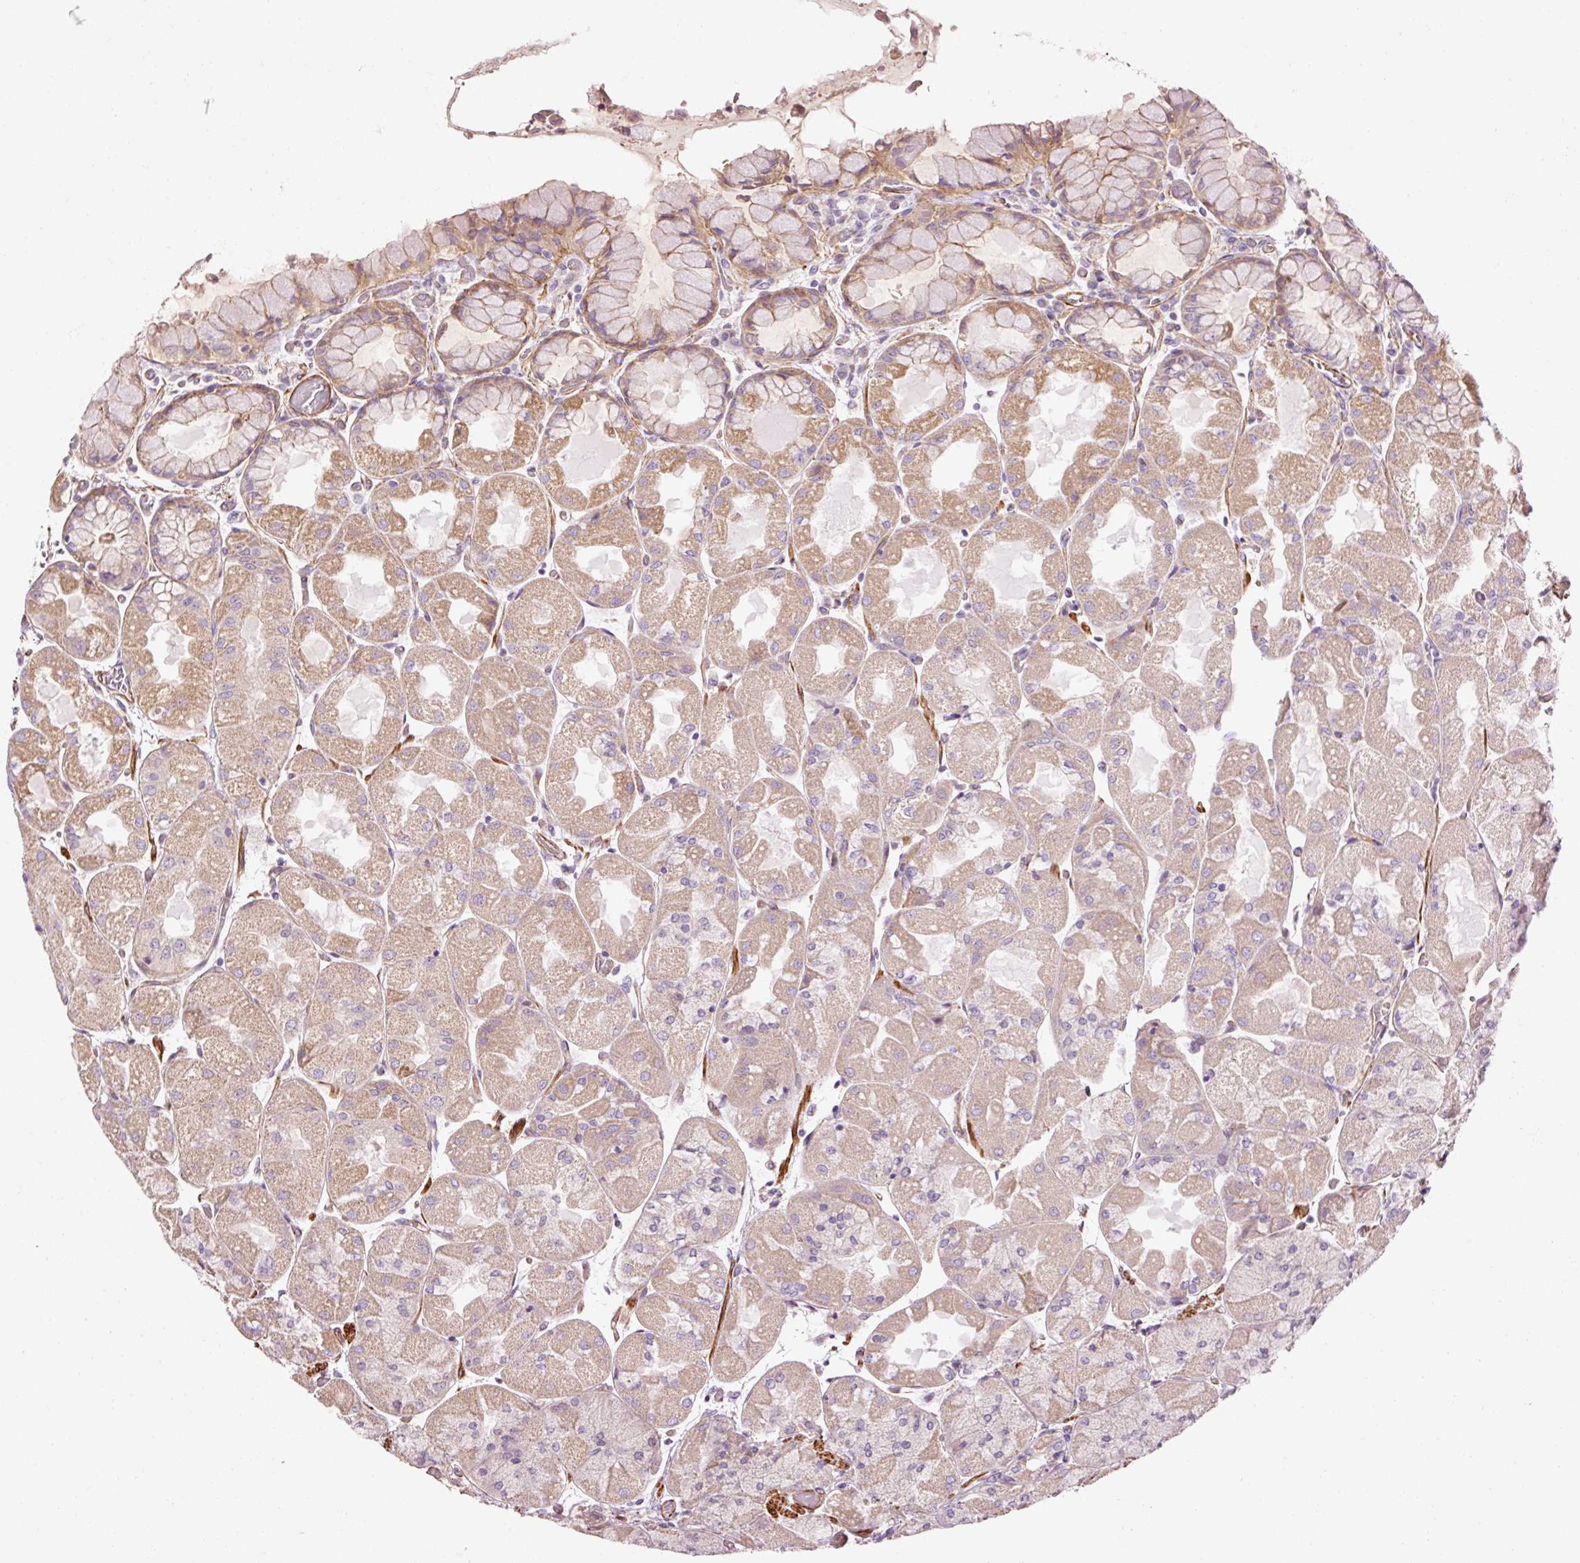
{"staining": {"intensity": "moderate", "quantity": "25%-75%", "location": "cytoplasmic/membranous"}, "tissue": "stomach", "cell_type": "Glandular cells", "image_type": "normal", "snomed": [{"axis": "morphology", "description": "Normal tissue, NOS"}, {"axis": "topography", "description": "Stomach"}], "caption": "The photomicrograph reveals a brown stain indicating the presence of a protein in the cytoplasmic/membranous of glandular cells in stomach. (DAB (3,3'-diaminobenzidine) IHC with brightfield microscopy, high magnification).", "gene": "ANKRD20A1", "patient": {"sex": "female", "age": 61}}